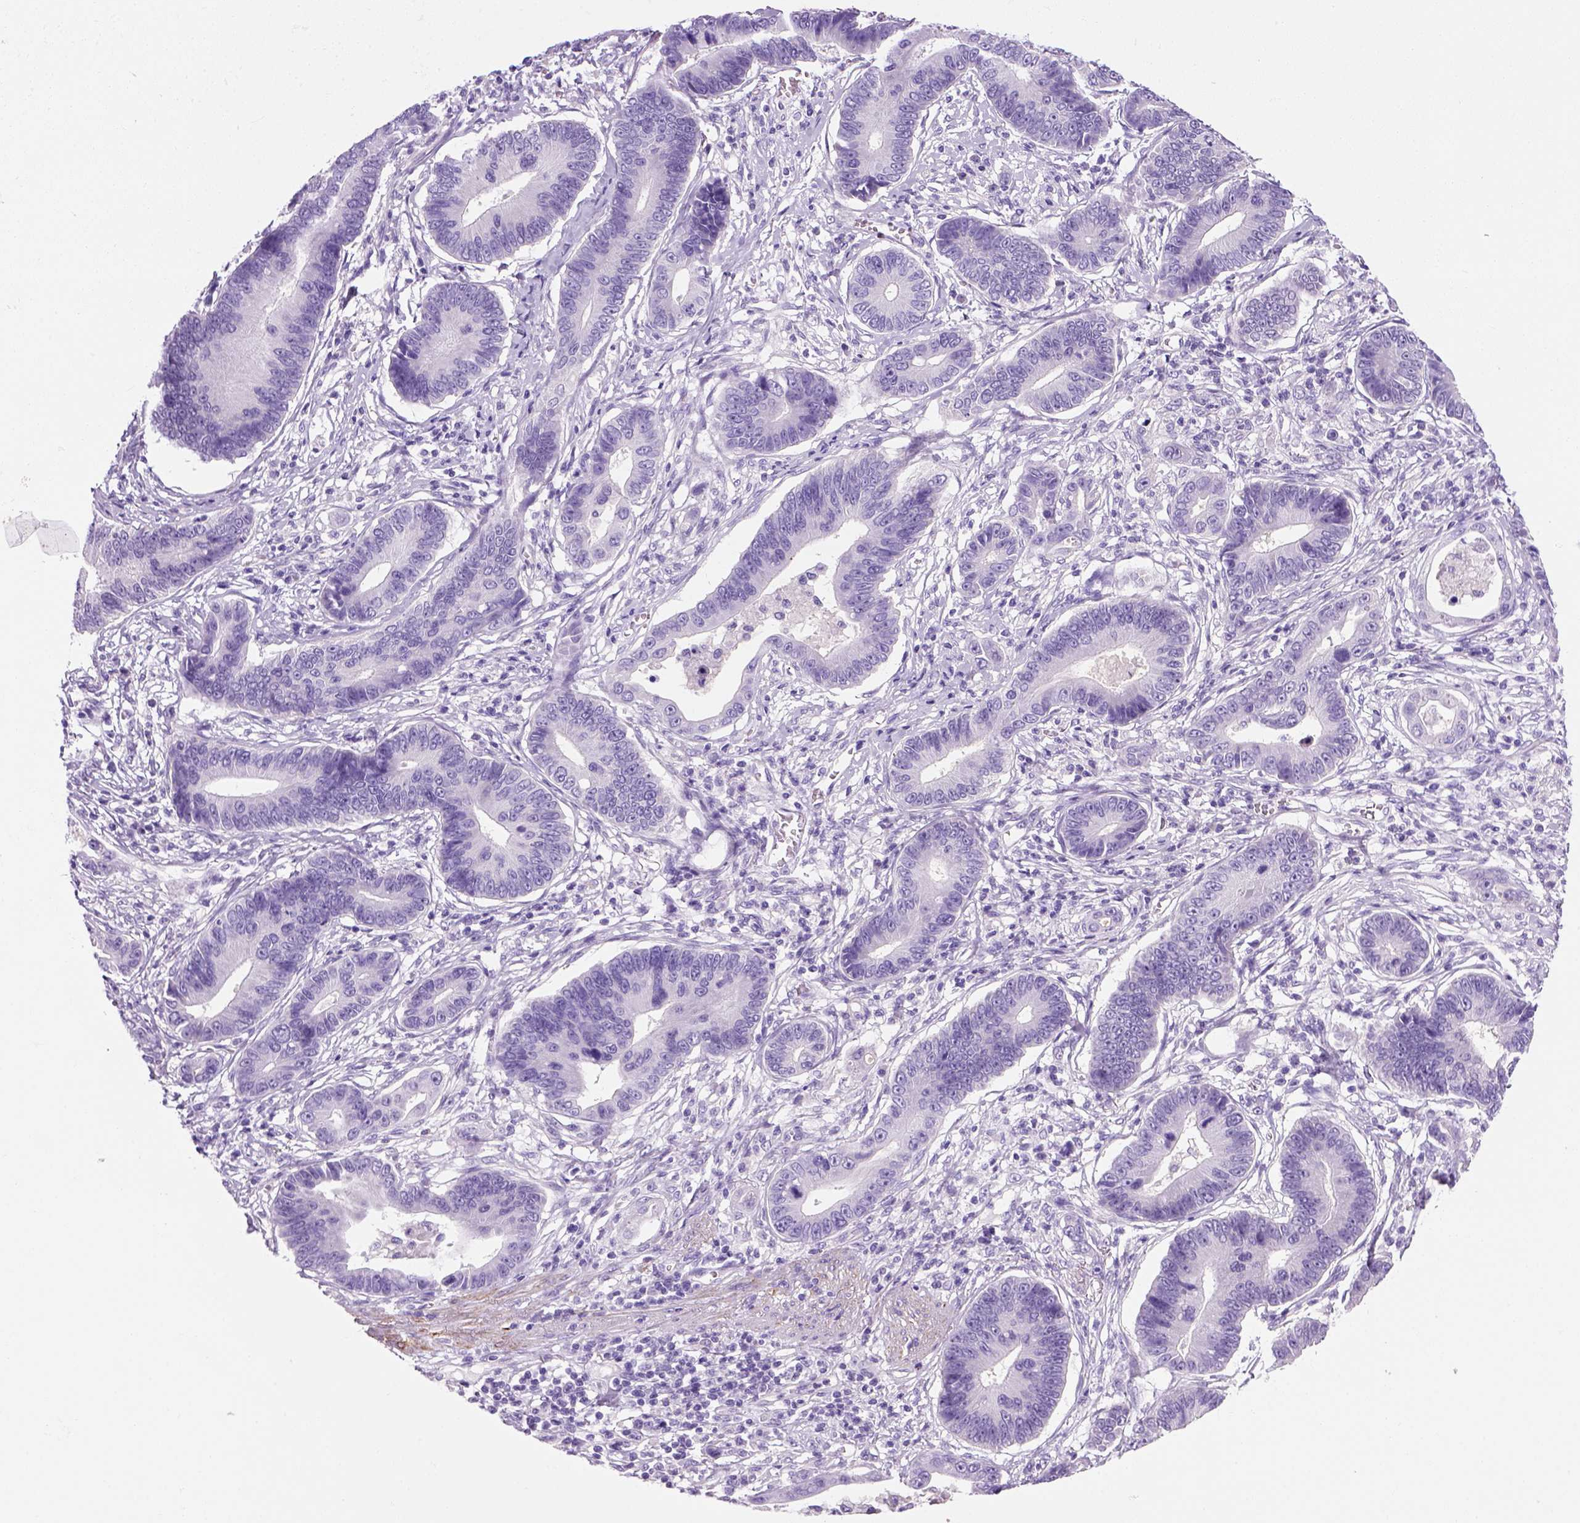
{"staining": {"intensity": "negative", "quantity": "none", "location": "none"}, "tissue": "stomach cancer", "cell_type": "Tumor cells", "image_type": "cancer", "snomed": [{"axis": "morphology", "description": "Adenocarcinoma, NOS"}, {"axis": "topography", "description": "Stomach"}], "caption": "A photomicrograph of stomach cancer stained for a protein reveals no brown staining in tumor cells. Nuclei are stained in blue.", "gene": "ARHGEF33", "patient": {"sex": "male", "age": 84}}